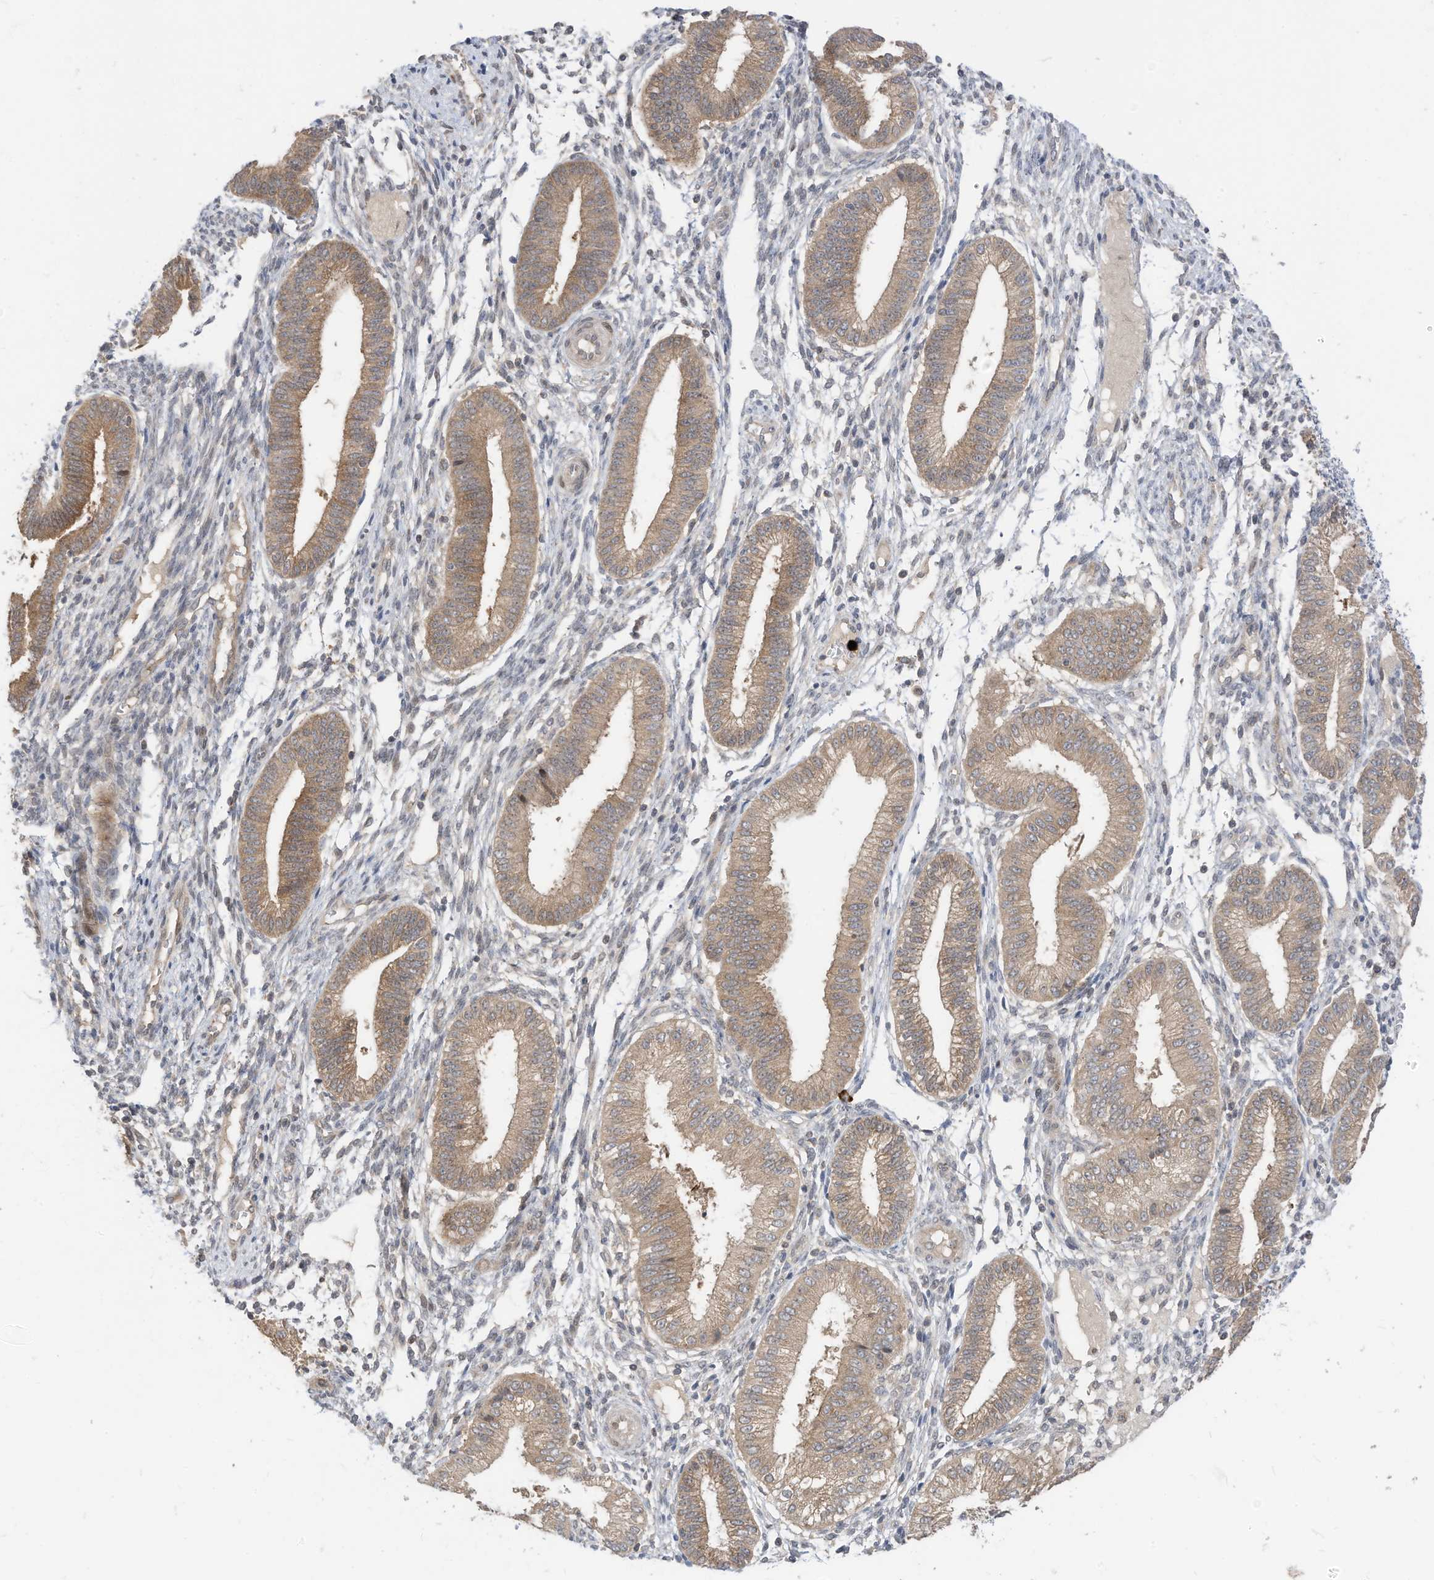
{"staining": {"intensity": "negative", "quantity": "none", "location": "none"}, "tissue": "endometrium", "cell_type": "Cells in endometrial stroma", "image_type": "normal", "snomed": [{"axis": "morphology", "description": "Normal tissue, NOS"}, {"axis": "topography", "description": "Endometrium"}], "caption": "Immunohistochemistry (IHC) of benign human endometrium demonstrates no positivity in cells in endometrial stroma.", "gene": "CNKSR1", "patient": {"sex": "female", "age": 39}}